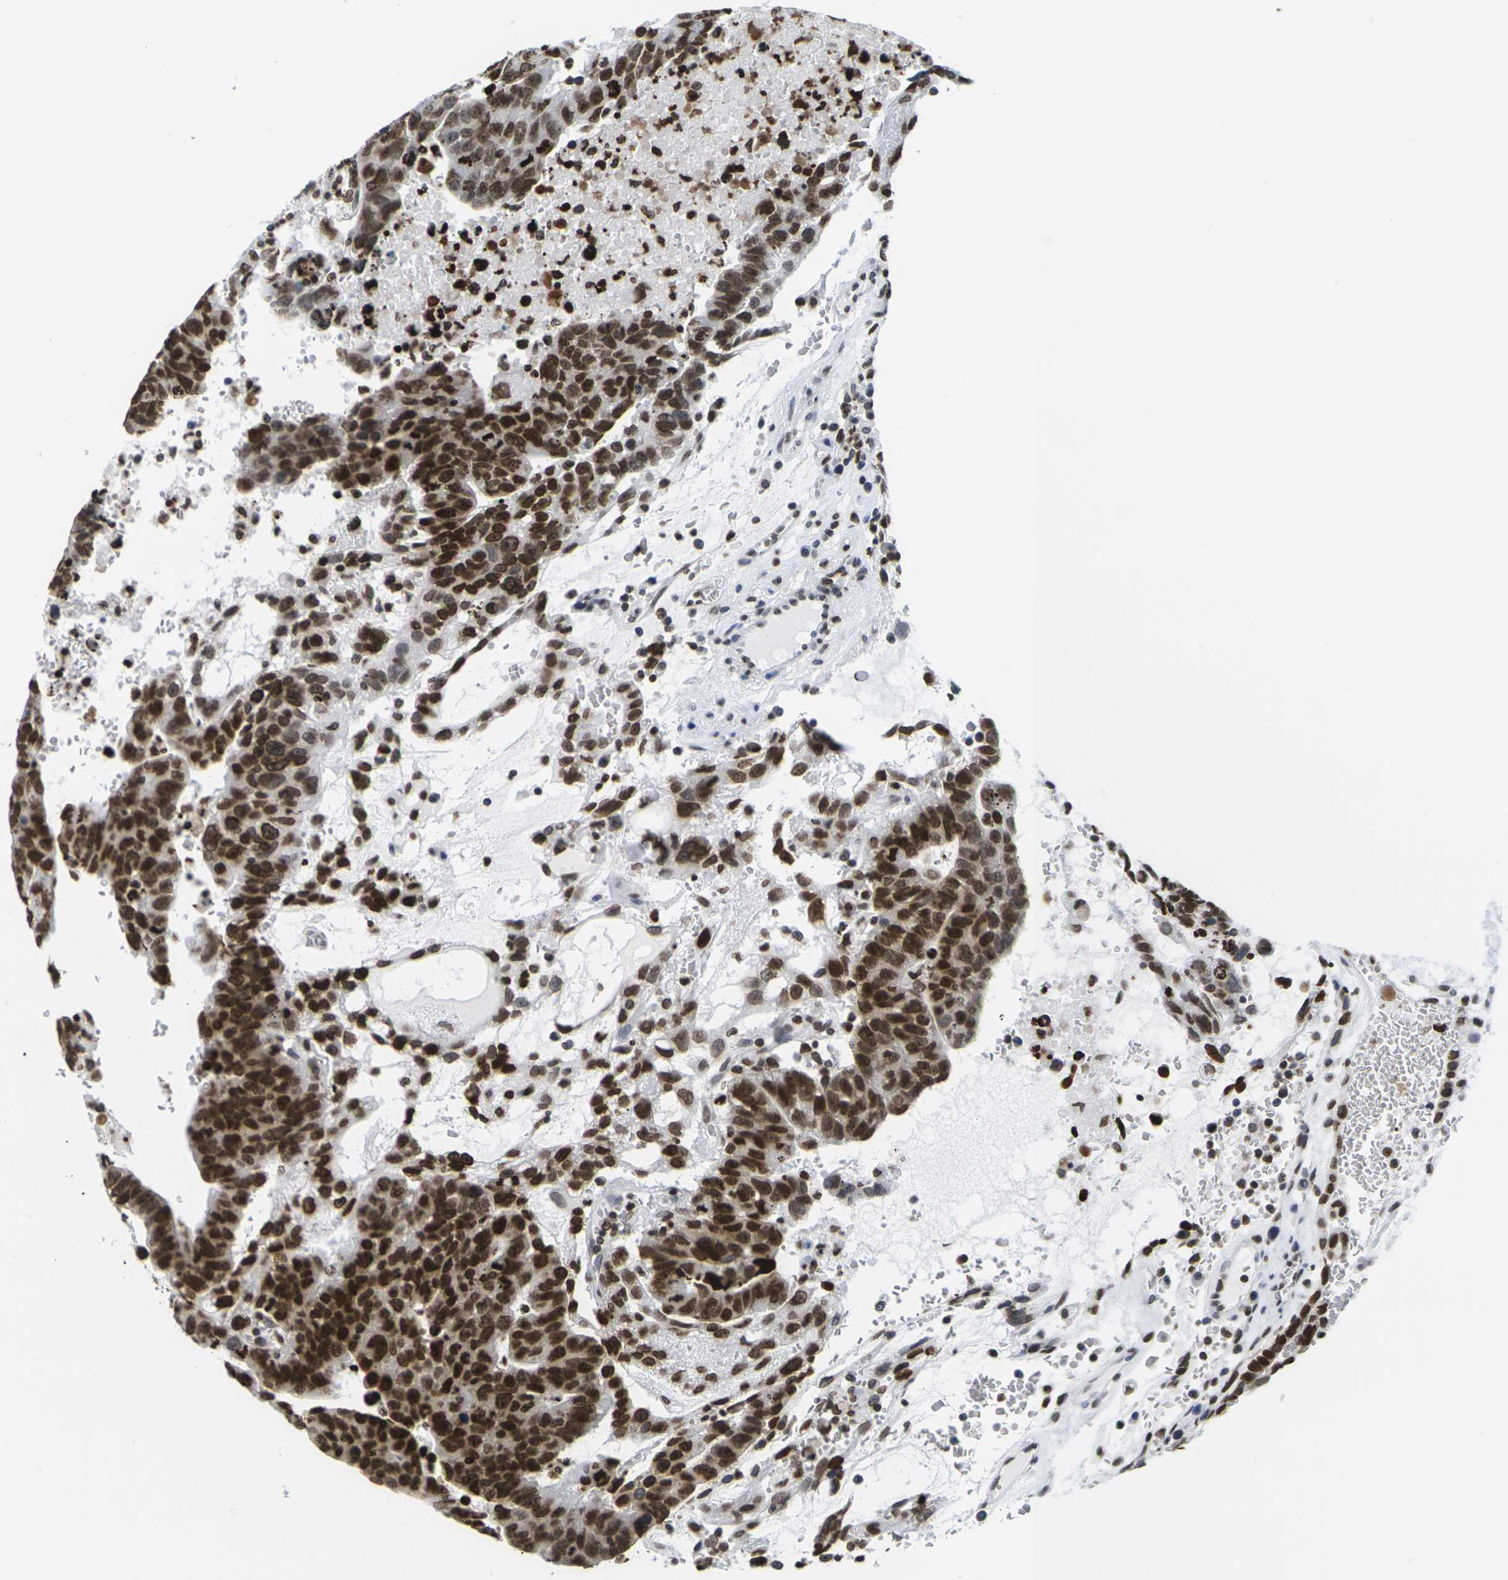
{"staining": {"intensity": "strong", "quantity": ">75%", "location": "cytoplasmic/membranous,nuclear"}, "tissue": "testis cancer", "cell_type": "Tumor cells", "image_type": "cancer", "snomed": [{"axis": "morphology", "description": "Seminoma, NOS"}, {"axis": "morphology", "description": "Carcinoma, Embryonal, NOS"}, {"axis": "topography", "description": "Testis"}], "caption": "Seminoma (testis) was stained to show a protein in brown. There is high levels of strong cytoplasmic/membranous and nuclear staining in approximately >75% of tumor cells.", "gene": "H2AC21", "patient": {"sex": "male", "age": 52}}